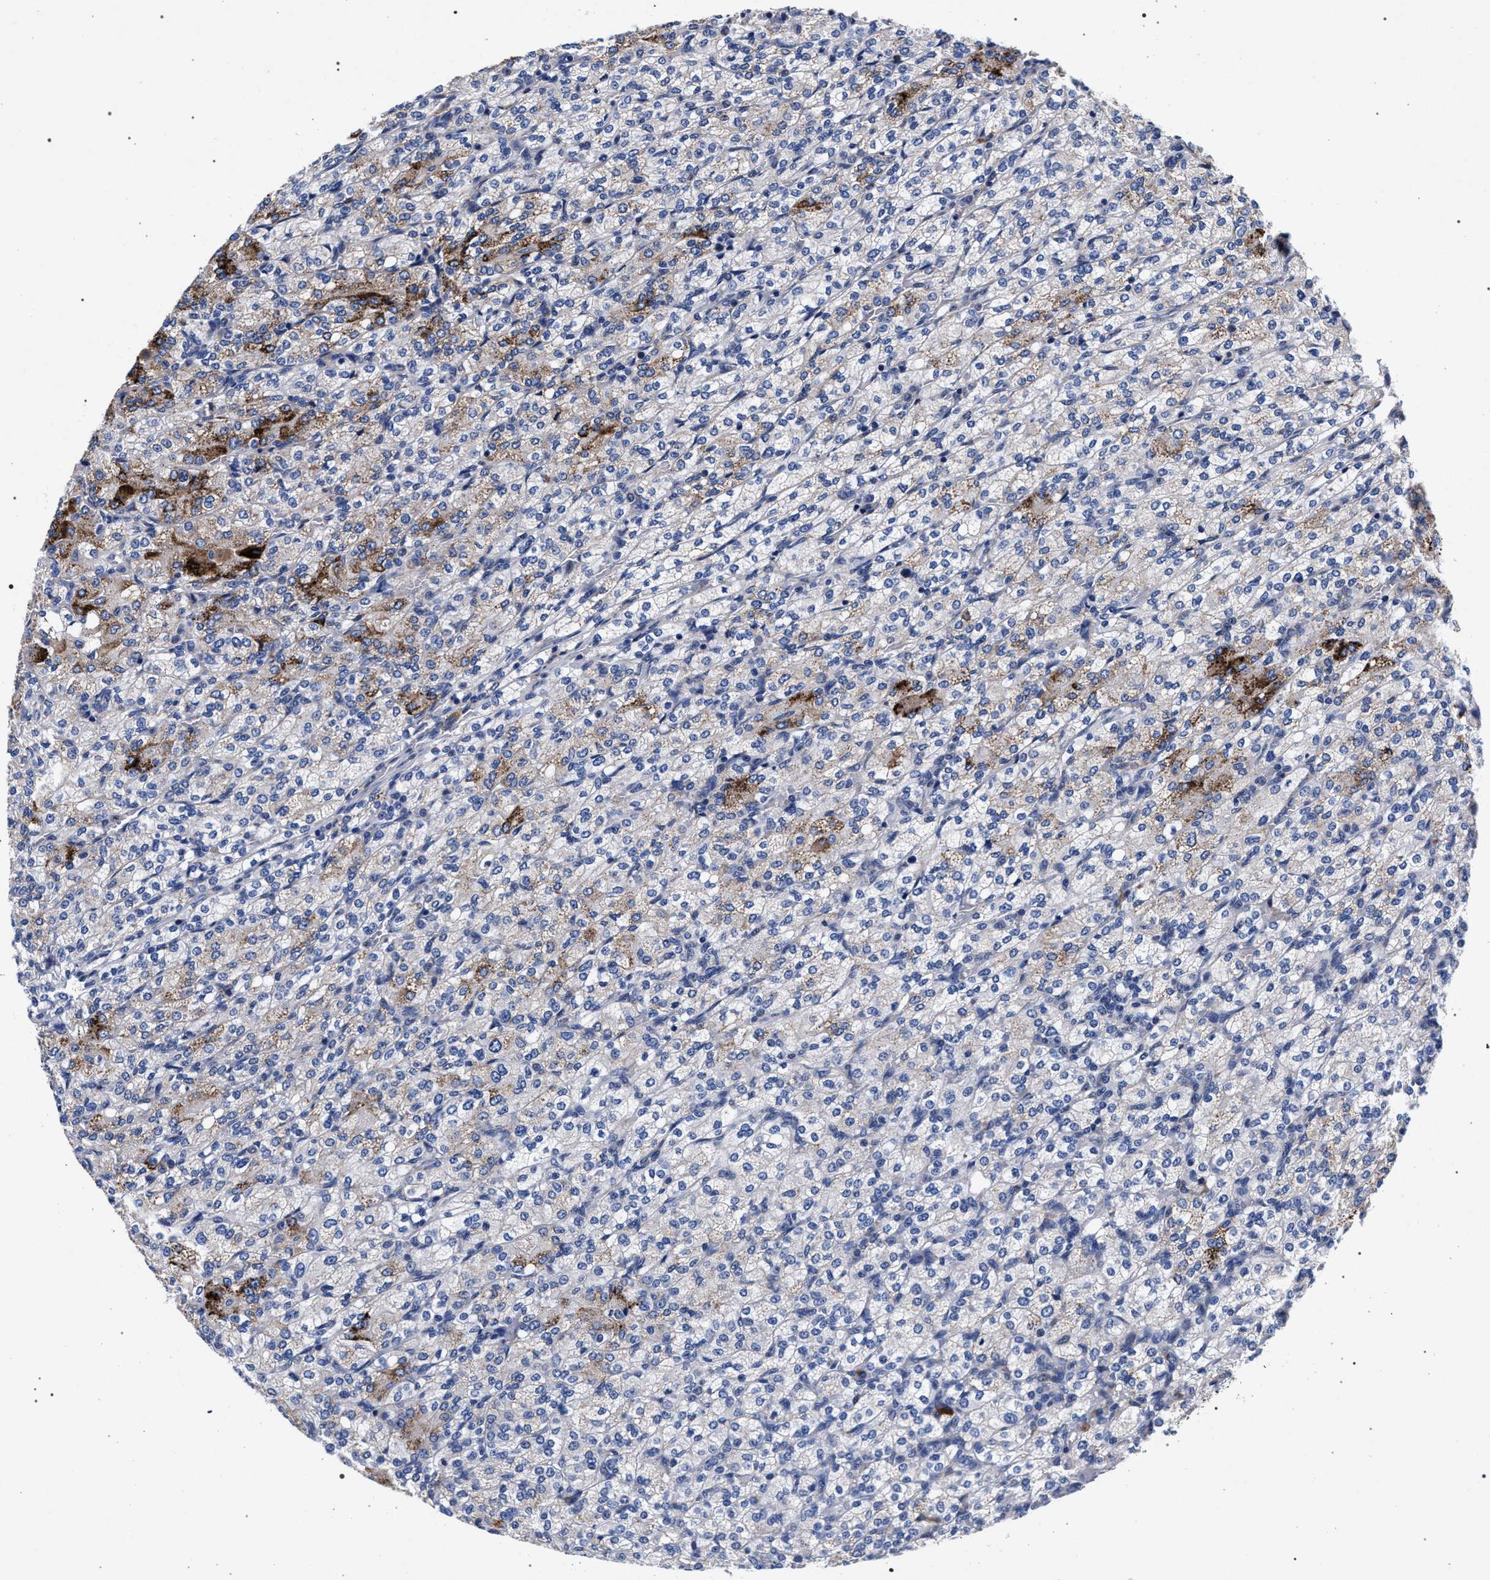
{"staining": {"intensity": "strong", "quantity": "<25%", "location": "cytoplasmic/membranous"}, "tissue": "renal cancer", "cell_type": "Tumor cells", "image_type": "cancer", "snomed": [{"axis": "morphology", "description": "Adenocarcinoma, NOS"}, {"axis": "topography", "description": "Kidney"}], "caption": "This micrograph shows adenocarcinoma (renal) stained with immunohistochemistry to label a protein in brown. The cytoplasmic/membranous of tumor cells show strong positivity for the protein. Nuclei are counter-stained blue.", "gene": "ACOX1", "patient": {"sex": "male", "age": 77}}